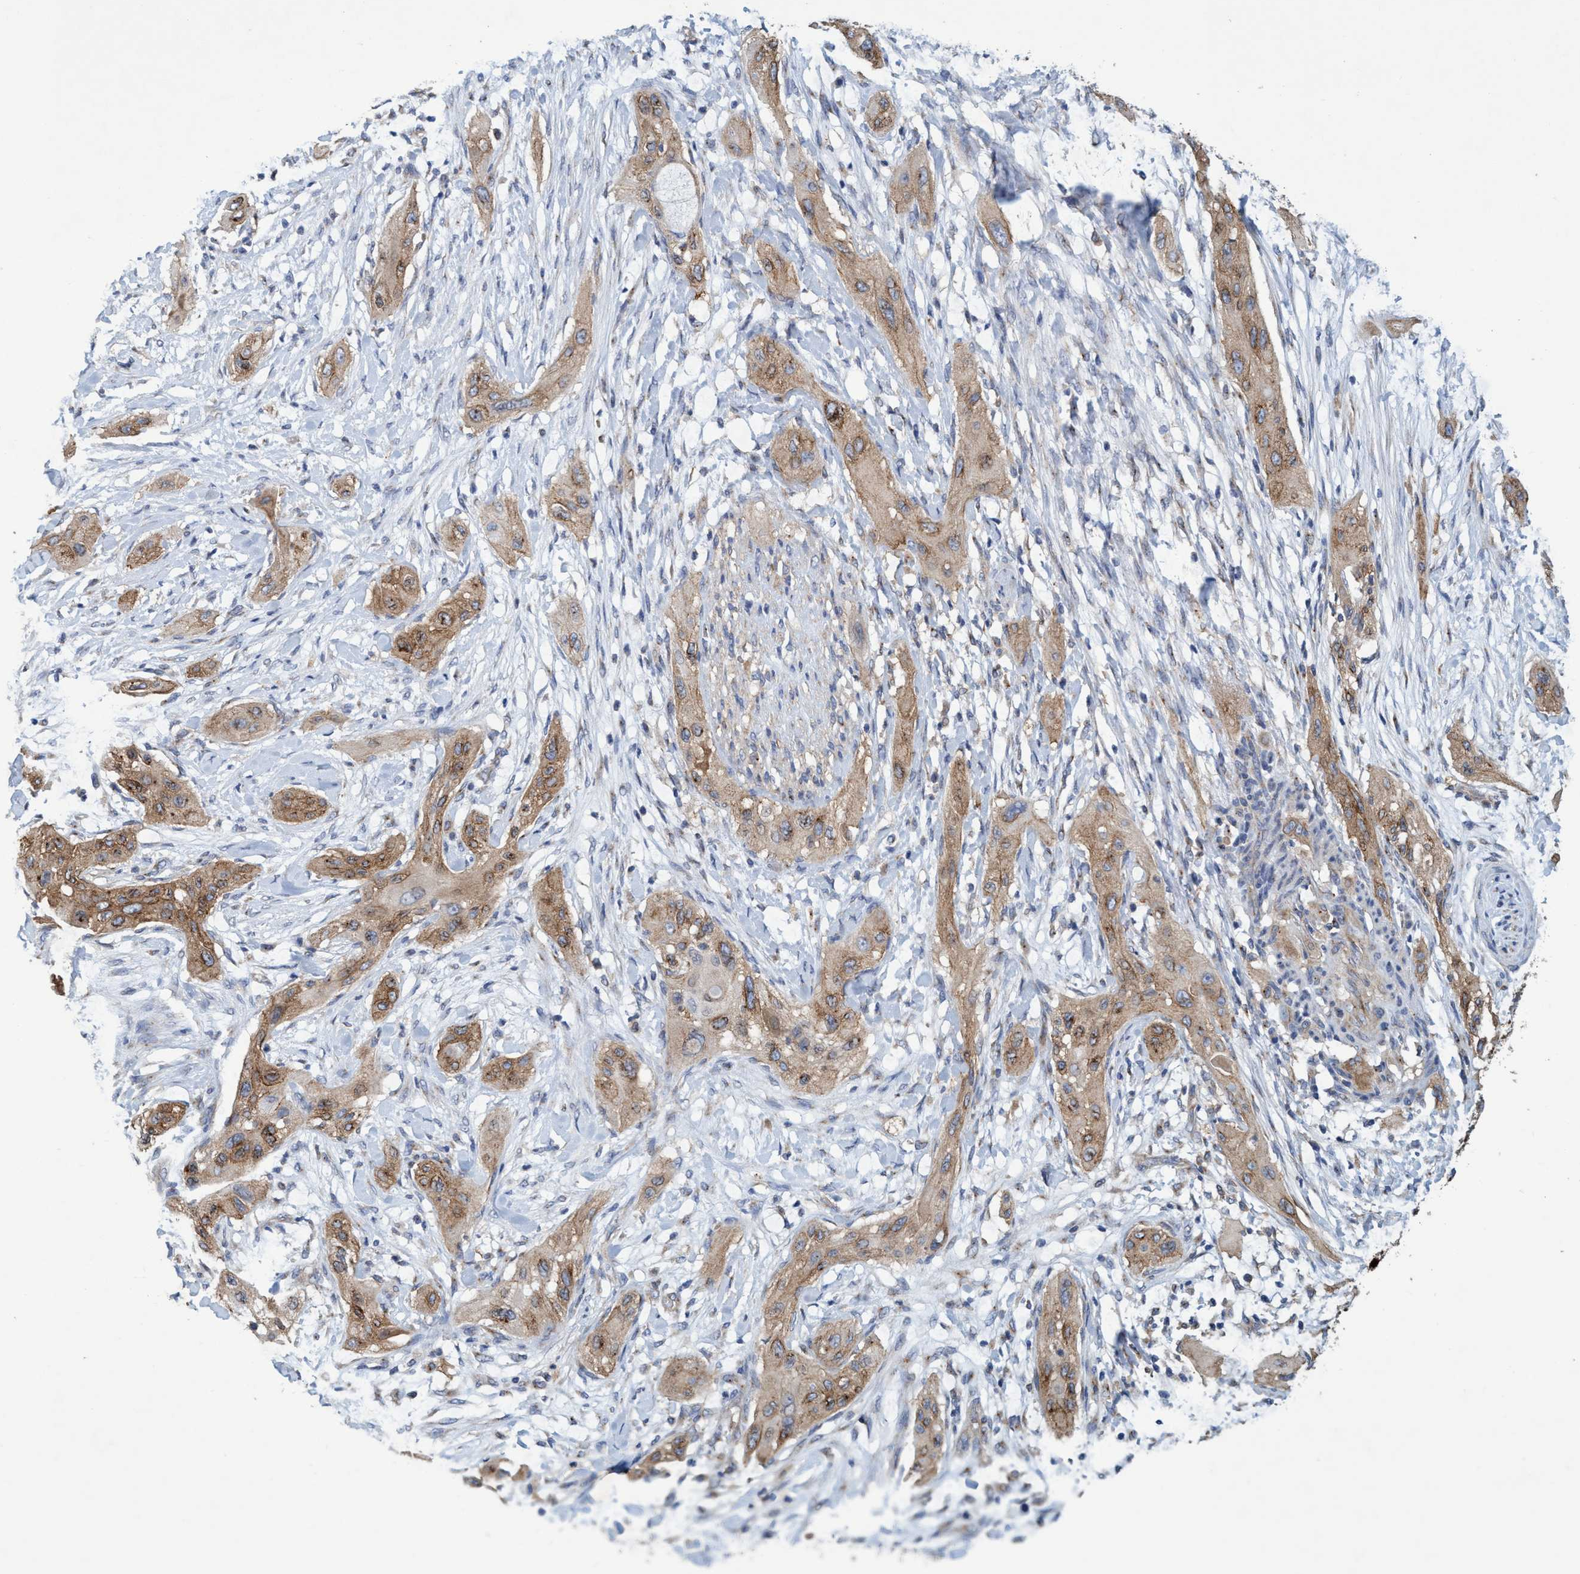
{"staining": {"intensity": "moderate", "quantity": ">75%", "location": "cytoplasmic/membranous"}, "tissue": "lung cancer", "cell_type": "Tumor cells", "image_type": "cancer", "snomed": [{"axis": "morphology", "description": "Squamous cell carcinoma, NOS"}, {"axis": "topography", "description": "Lung"}], "caption": "IHC (DAB) staining of human squamous cell carcinoma (lung) demonstrates moderate cytoplasmic/membranous protein positivity in about >75% of tumor cells.", "gene": "BICD2", "patient": {"sex": "female", "age": 47}}